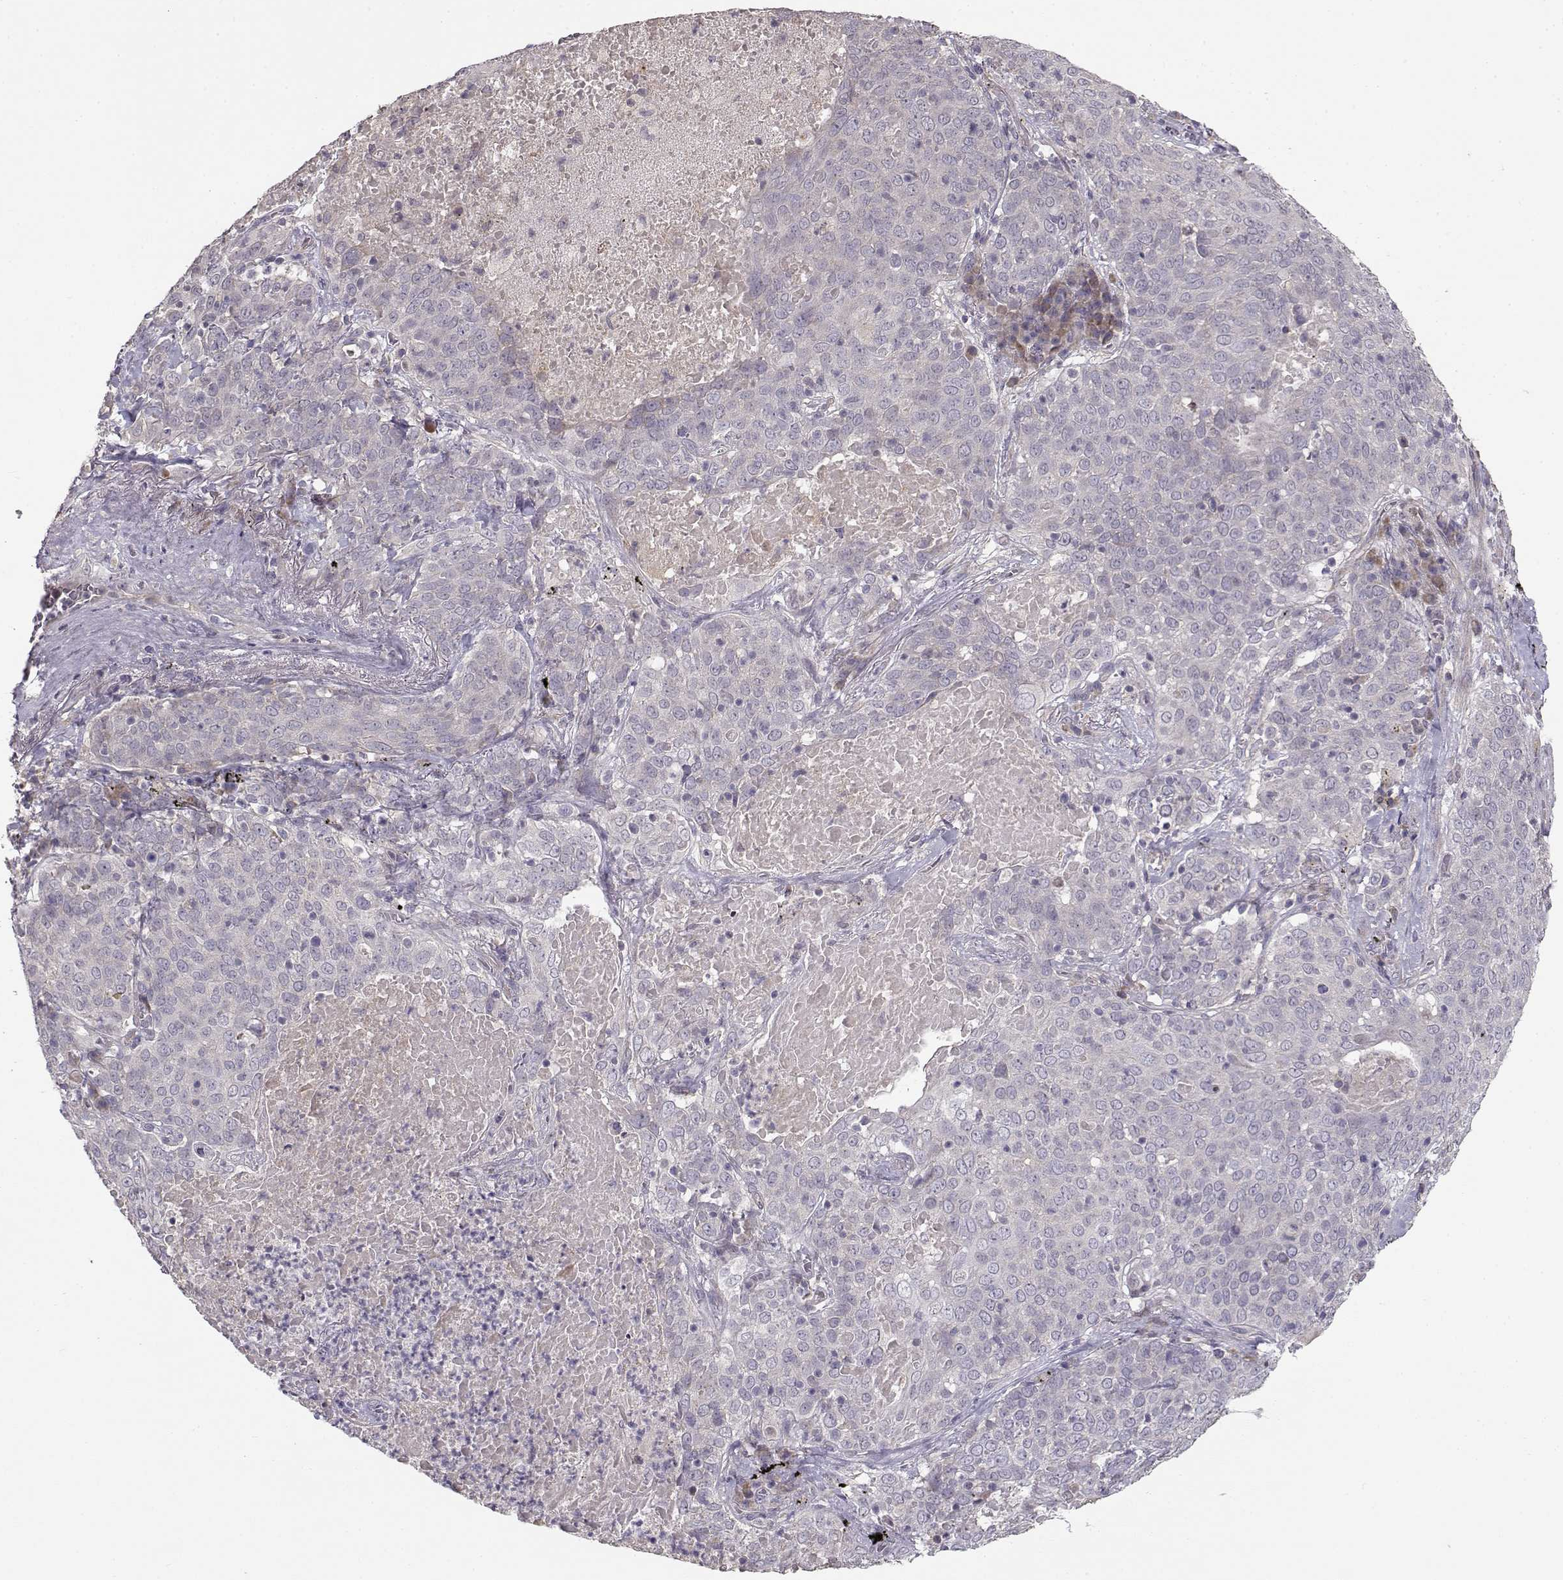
{"staining": {"intensity": "negative", "quantity": "none", "location": "none"}, "tissue": "lung cancer", "cell_type": "Tumor cells", "image_type": "cancer", "snomed": [{"axis": "morphology", "description": "Squamous cell carcinoma, NOS"}, {"axis": "topography", "description": "Lung"}], "caption": "A high-resolution image shows immunohistochemistry staining of lung cancer, which shows no significant staining in tumor cells.", "gene": "ENTPD8", "patient": {"sex": "male", "age": 82}}